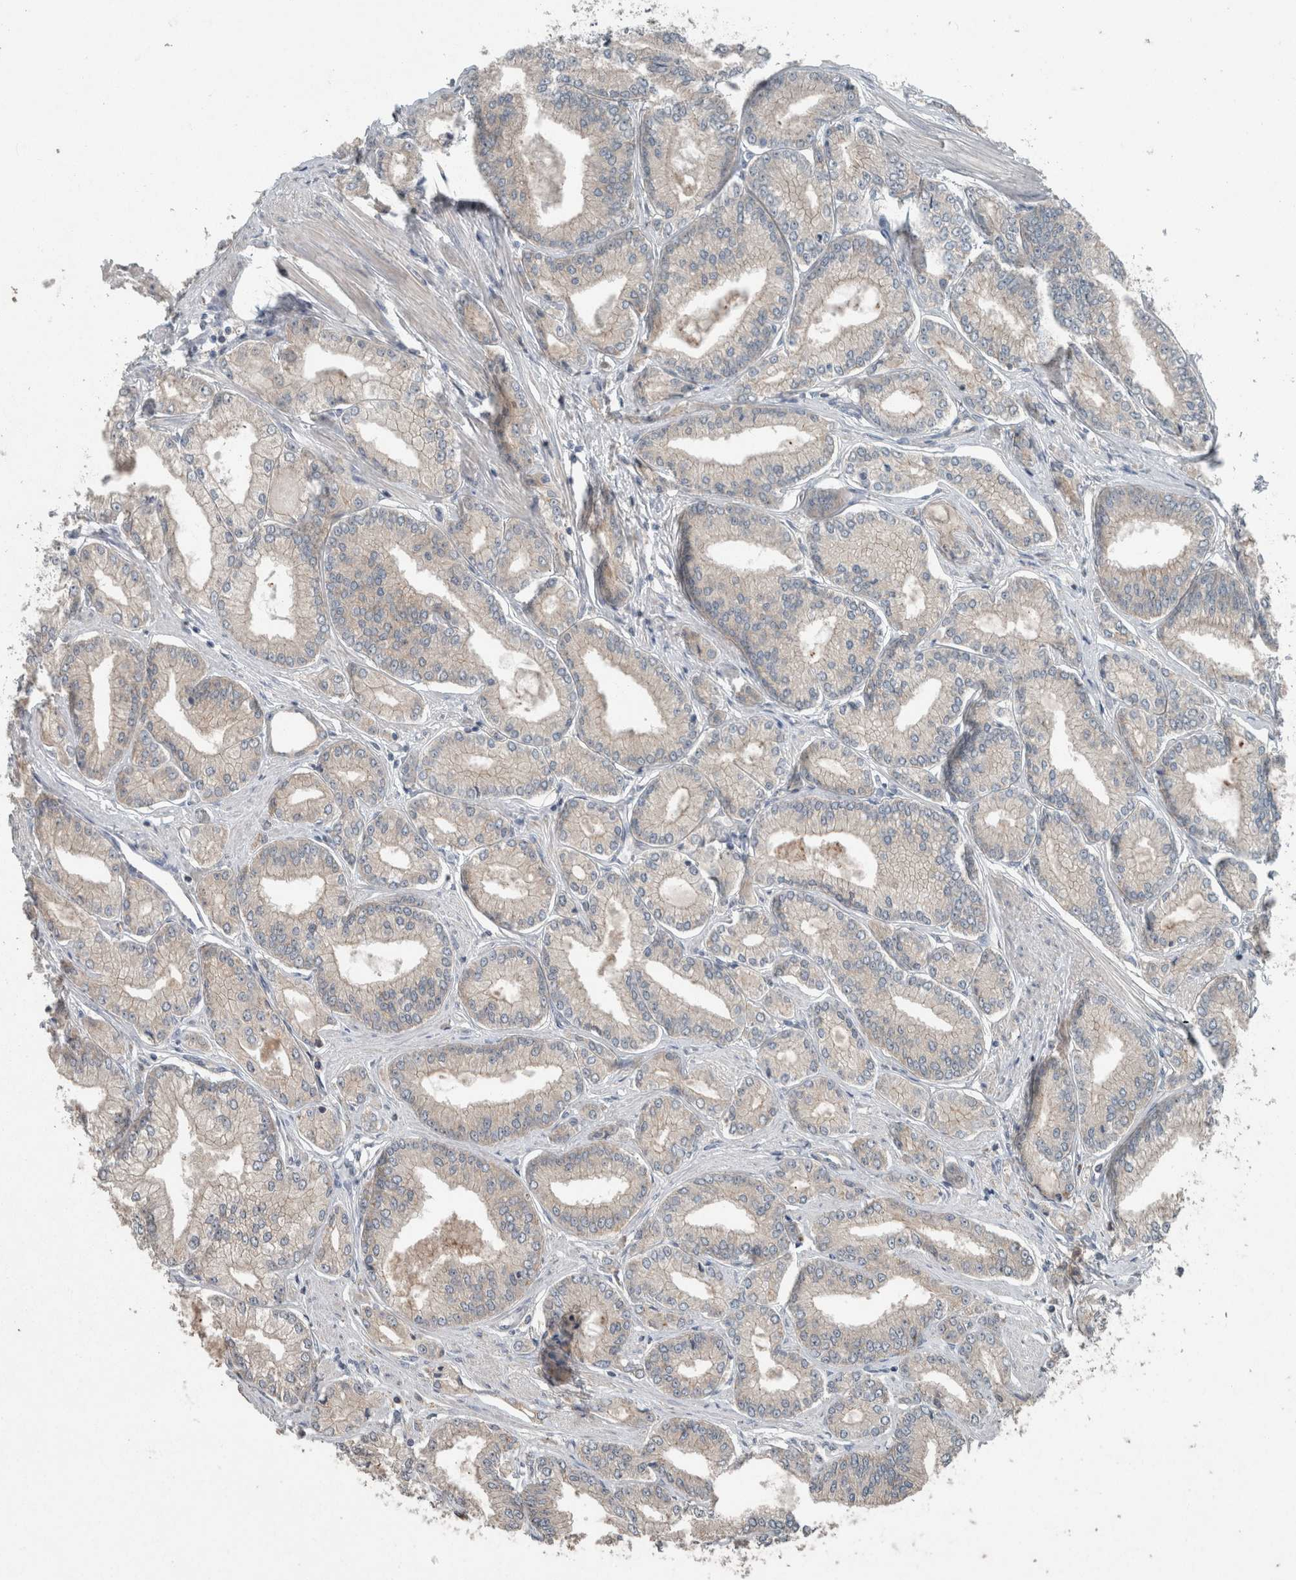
{"staining": {"intensity": "negative", "quantity": "none", "location": "none"}, "tissue": "prostate cancer", "cell_type": "Tumor cells", "image_type": "cancer", "snomed": [{"axis": "morphology", "description": "Adenocarcinoma, Low grade"}, {"axis": "topography", "description": "Prostate"}], "caption": "An image of human adenocarcinoma (low-grade) (prostate) is negative for staining in tumor cells.", "gene": "KNTC1", "patient": {"sex": "male", "age": 52}}